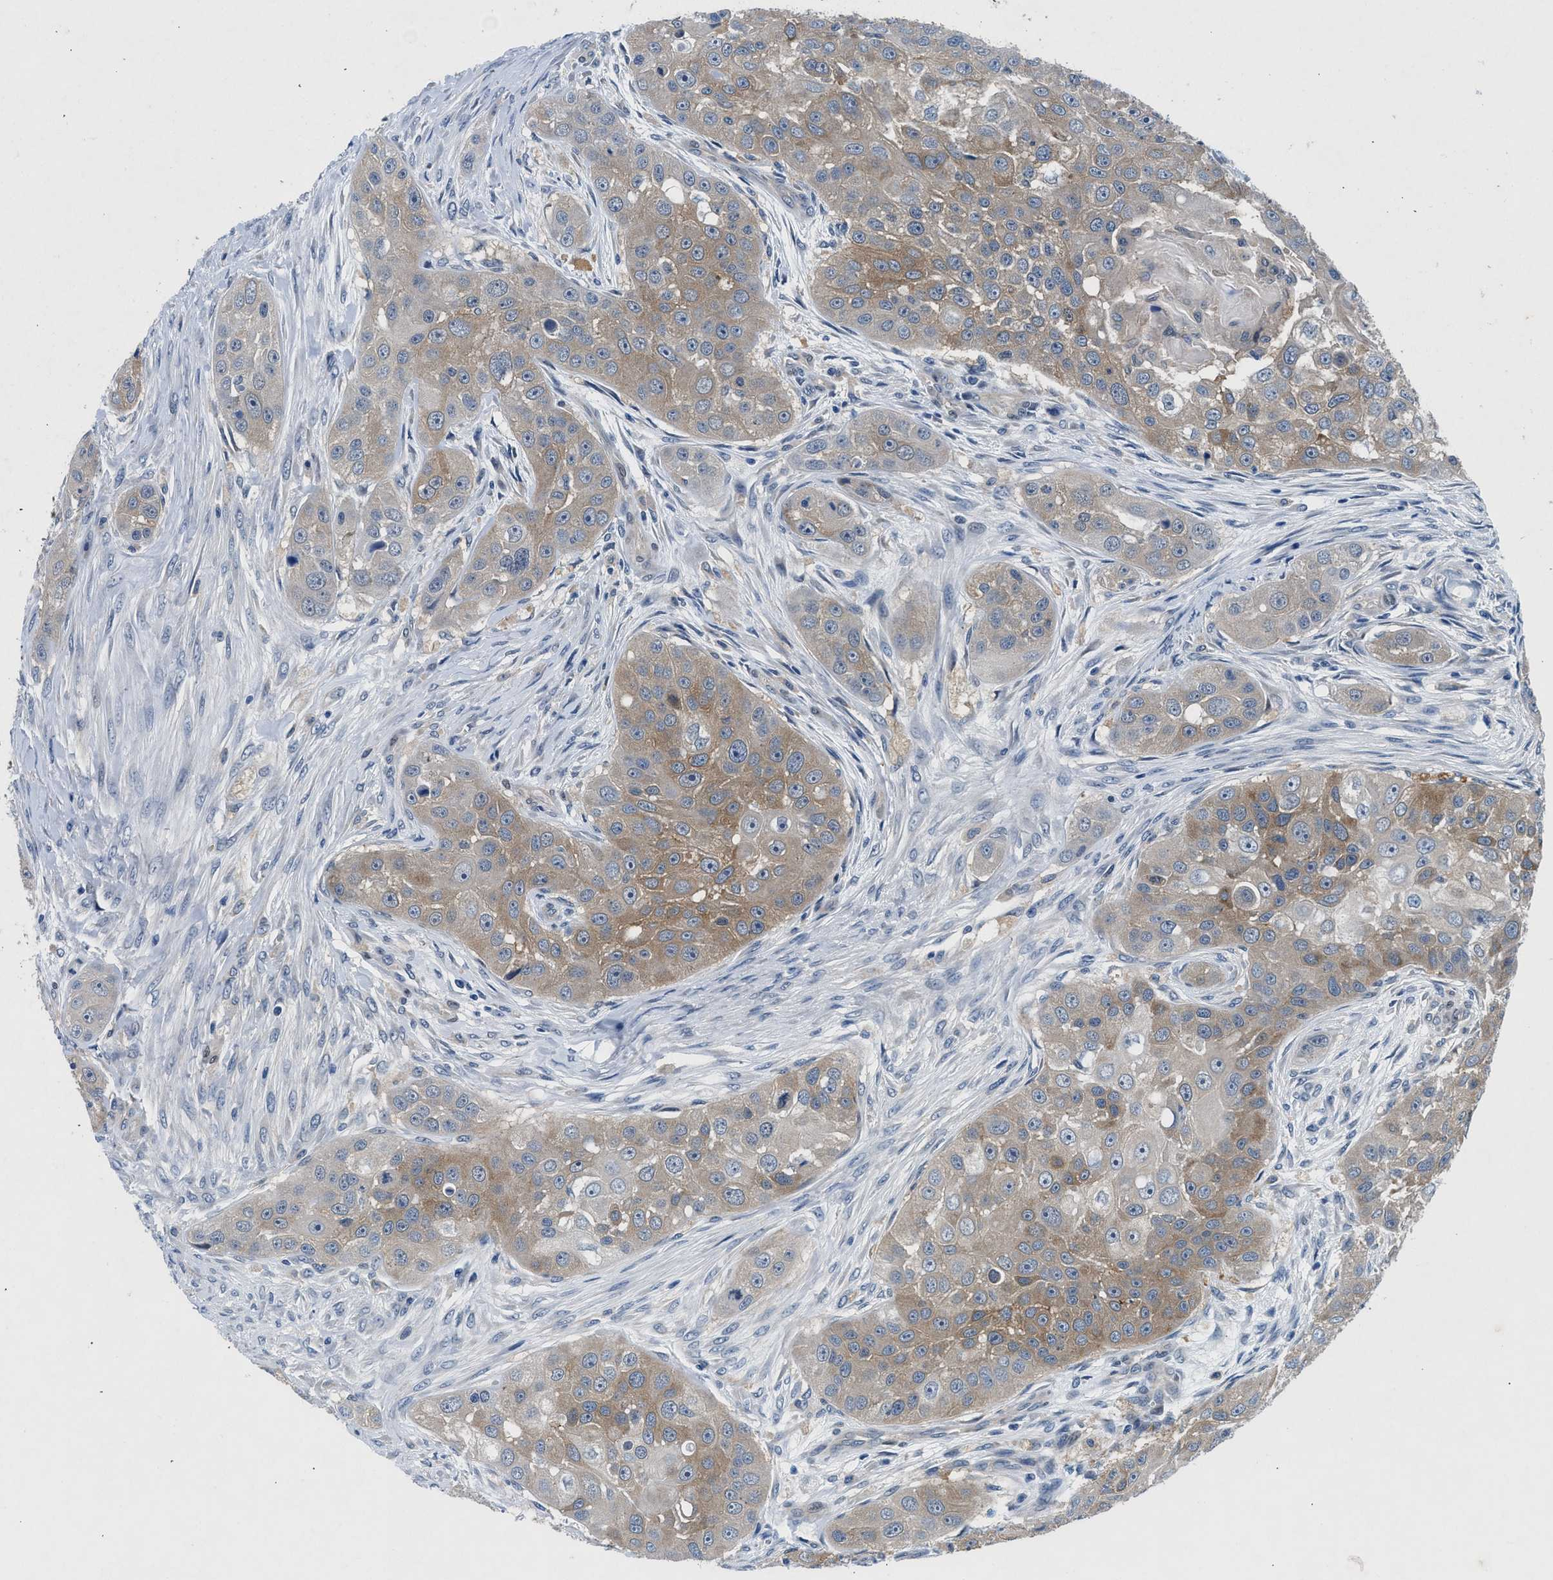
{"staining": {"intensity": "moderate", "quantity": ">75%", "location": "cytoplasmic/membranous"}, "tissue": "head and neck cancer", "cell_type": "Tumor cells", "image_type": "cancer", "snomed": [{"axis": "morphology", "description": "Normal tissue, NOS"}, {"axis": "morphology", "description": "Squamous cell carcinoma, NOS"}, {"axis": "topography", "description": "Skeletal muscle"}, {"axis": "topography", "description": "Head-Neck"}], "caption": "Immunohistochemical staining of human head and neck squamous cell carcinoma shows medium levels of moderate cytoplasmic/membranous protein staining in about >75% of tumor cells. The protein is shown in brown color, while the nuclei are stained blue.", "gene": "COPS2", "patient": {"sex": "male", "age": 51}}